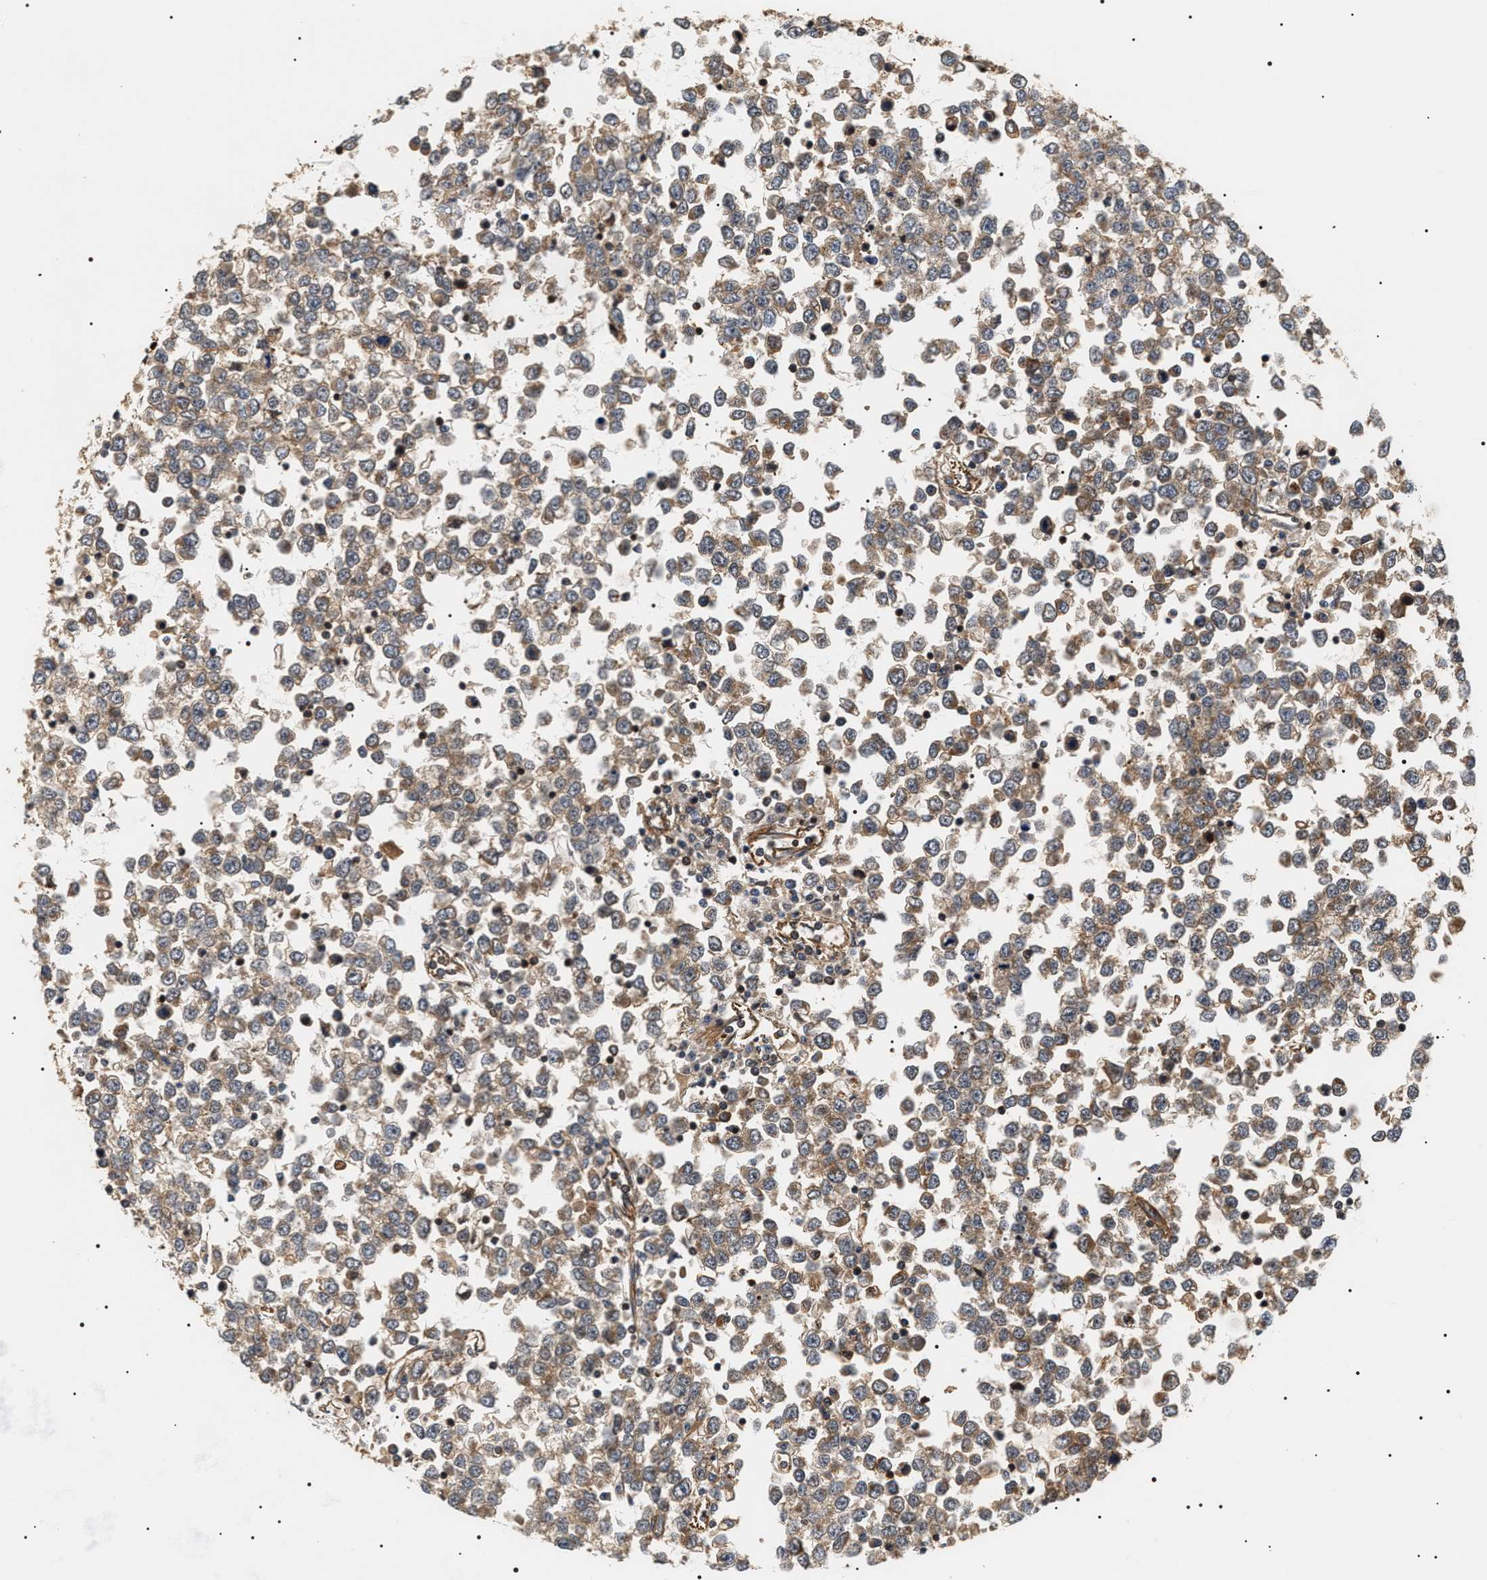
{"staining": {"intensity": "weak", "quantity": ">75%", "location": "cytoplasmic/membranous"}, "tissue": "testis cancer", "cell_type": "Tumor cells", "image_type": "cancer", "snomed": [{"axis": "morphology", "description": "Seminoma, NOS"}, {"axis": "topography", "description": "Testis"}], "caption": "There is low levels of weak cytoplasmic/membranous positivity in tumor cells of testis cancer (seminoma), as demonstrated by immunohistochemical staining (brown color).", "gene": "SH3GLB2", "patient": {"sex": "male", "age": 65}}